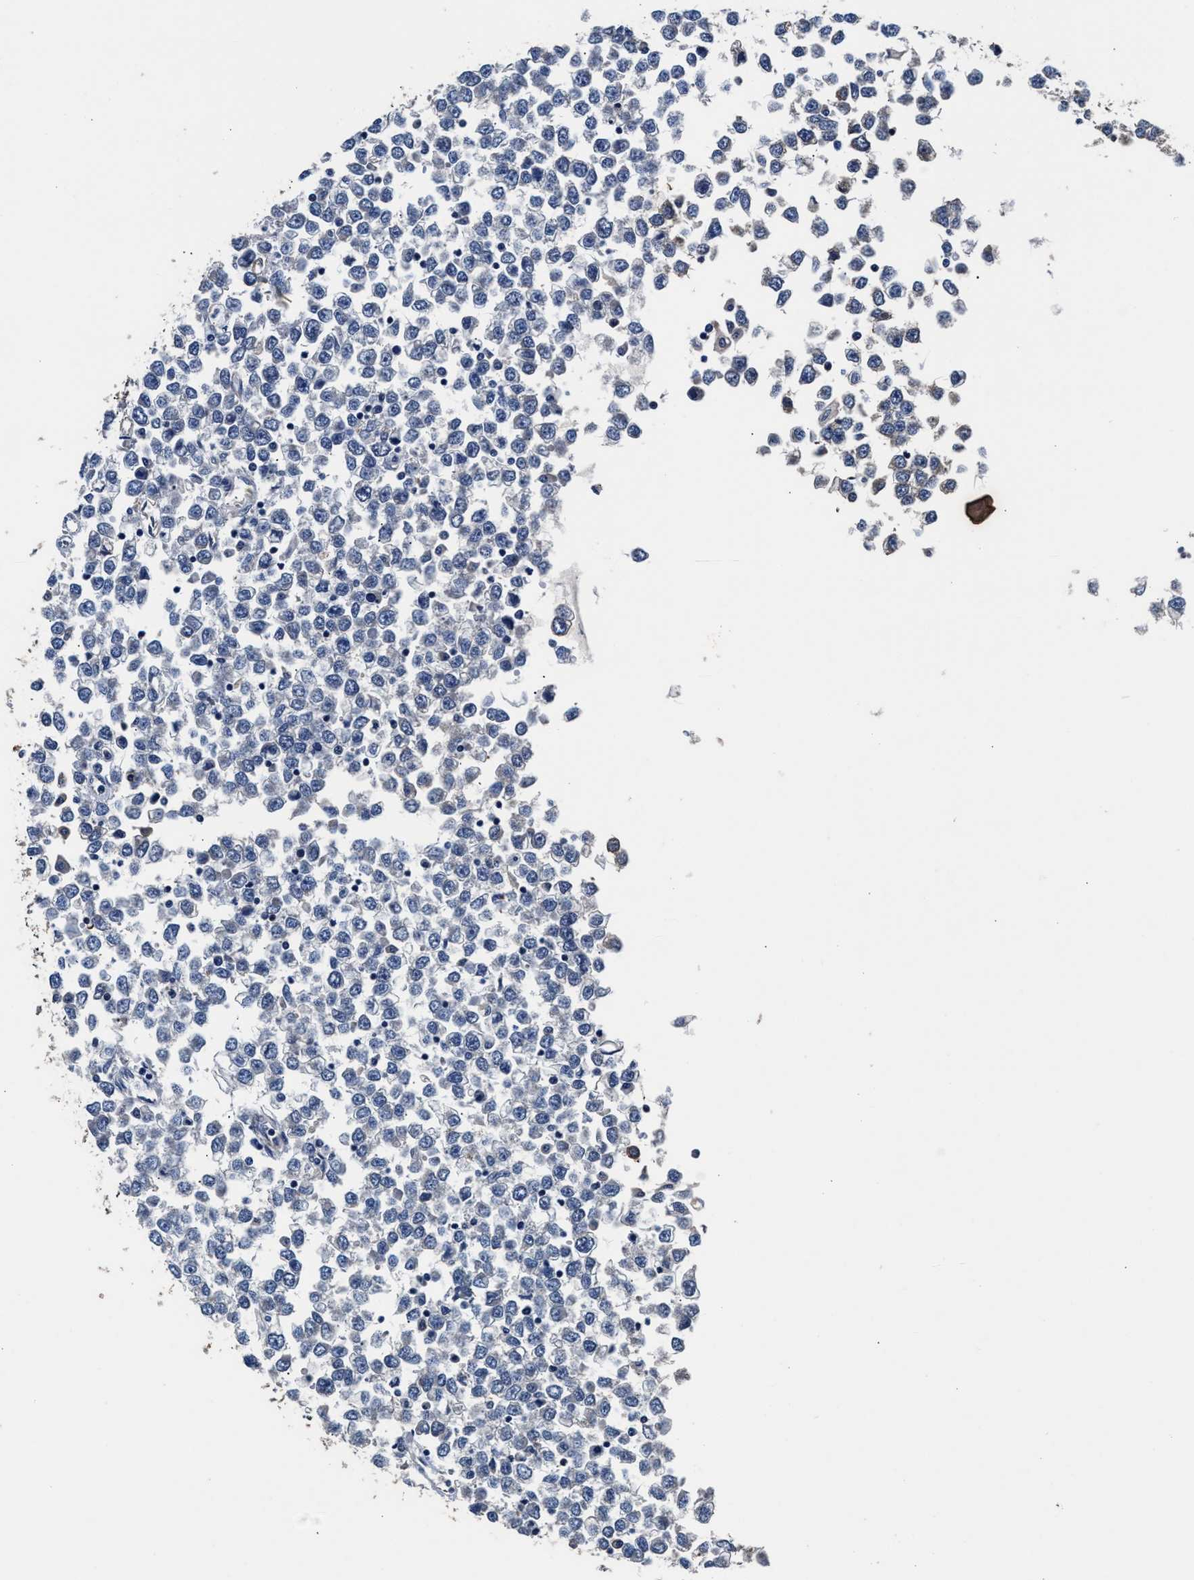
{"staining": {"intensity": "negative", "quantity": "none", "location": "none"}, "tissue": "testis cancer", "cell_type": "Tumor cells", "image_type": "cancer", "snomed": [{"axis": "morphology", "description": "Seminoma, NOS"}, {"axis": "topography", "description": "Testis"}], "caption": "This histopathology image is of testis cancer stained with immunohistochemistry to label a protein in brown with the nuclei are counter-stained blue. There is no staining in tumor cells.", "gene": "SH3GL1", "patient": {"sex": "male", "age": 65}}